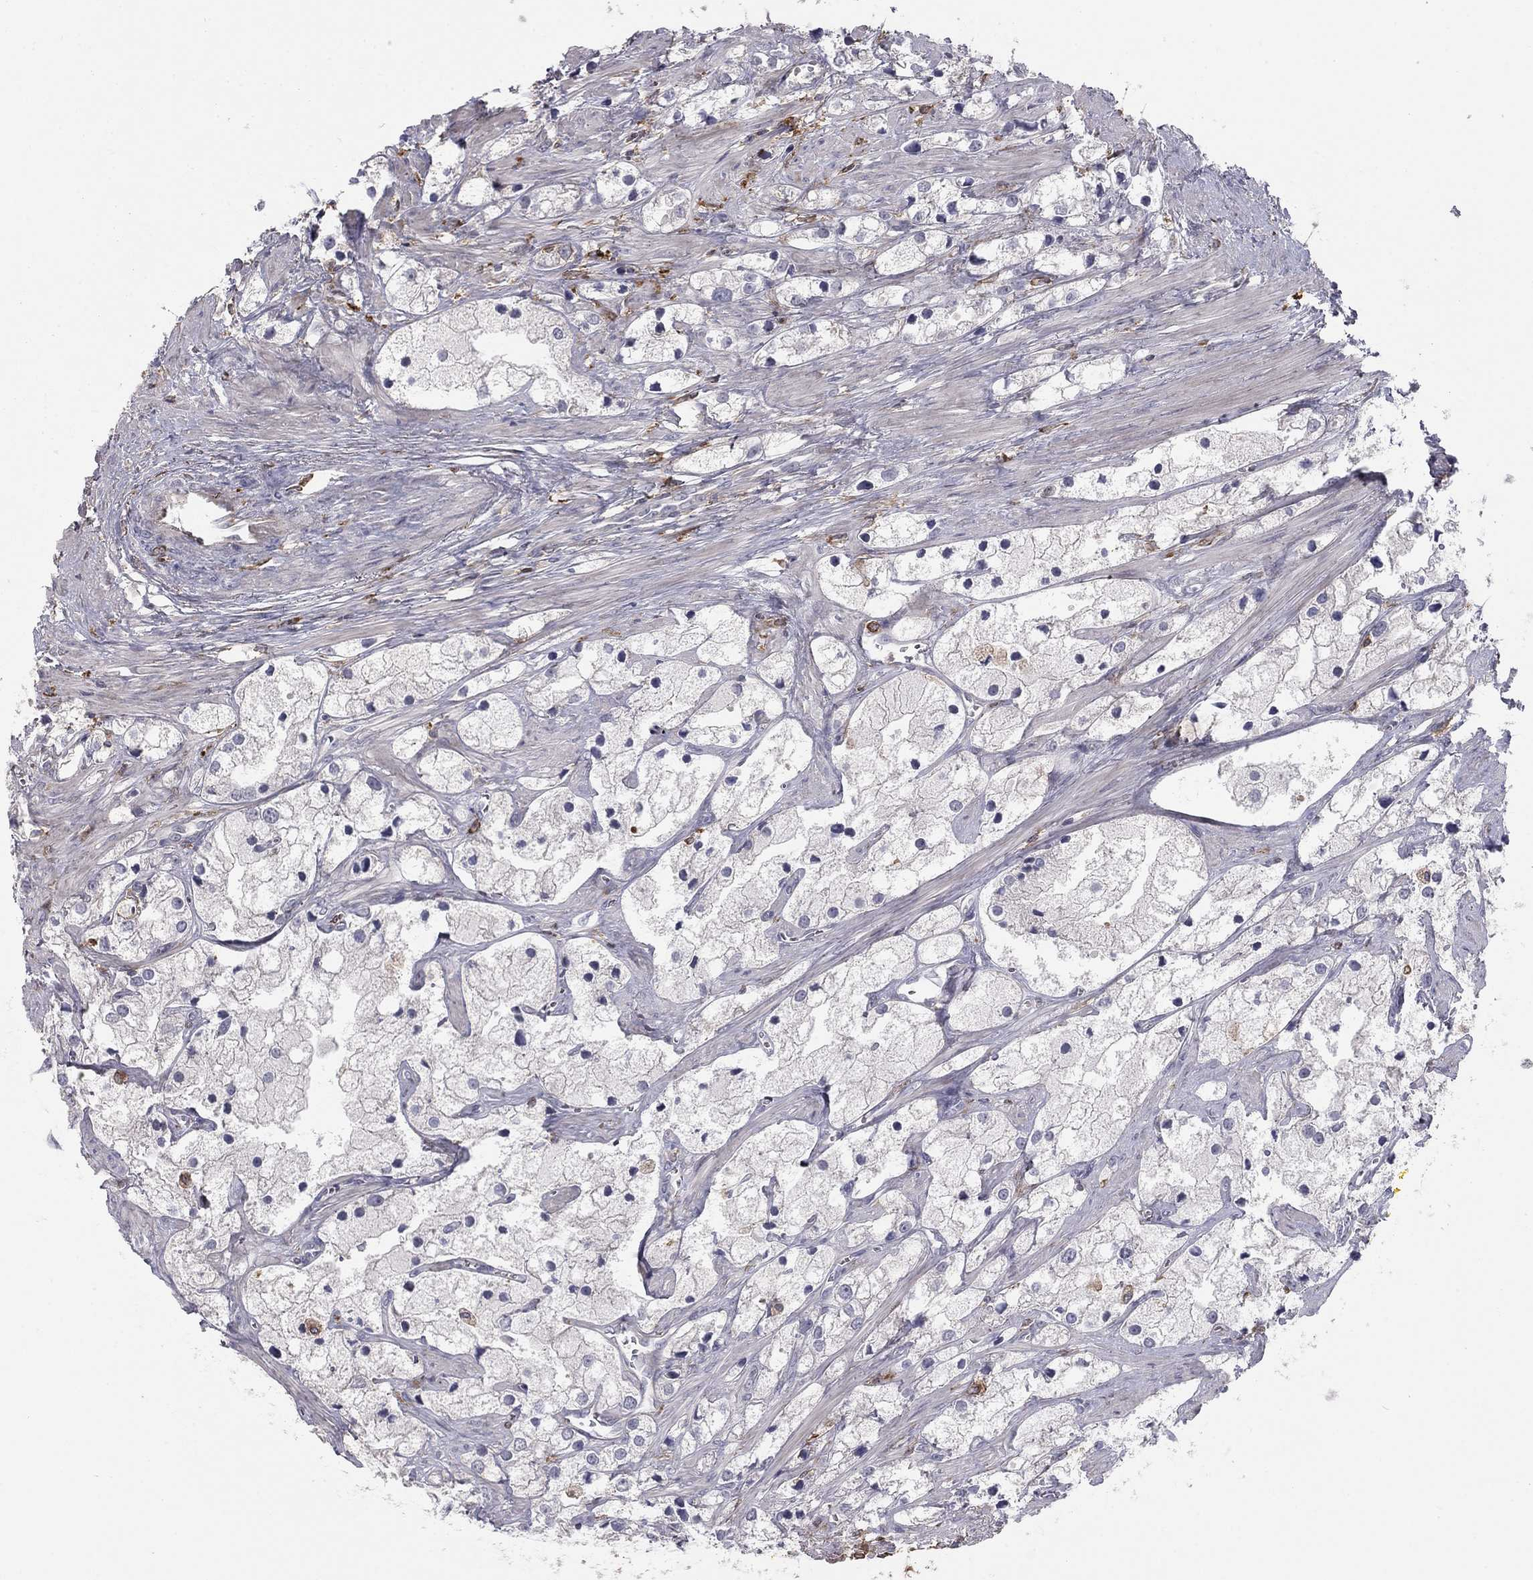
{"staining": {"intensity": "negative", "quantity": "none", "location": "none"}, "tissue": "prostate cancer", "cell_type": "Tumor cells", "image_type": "cancer", "snomed": [{"axis": "morphology", "description": "Adenocarcinoma, NOS"}, {"axis": "topography", "description": "Prostate and seminal vesicle, NOS"}, {"axis": "topography", "description": "Prostate"}], "caption": "IHC of adenocarcinoma (prostate) exhibits no positivity in tumor cells. (DAB (3,3'-diaminobenzidine) IHC visualized using brightfield microscopy, high magnification).", "gene": "PLCB2", "patient": {"sex": "male", "age": 79}}